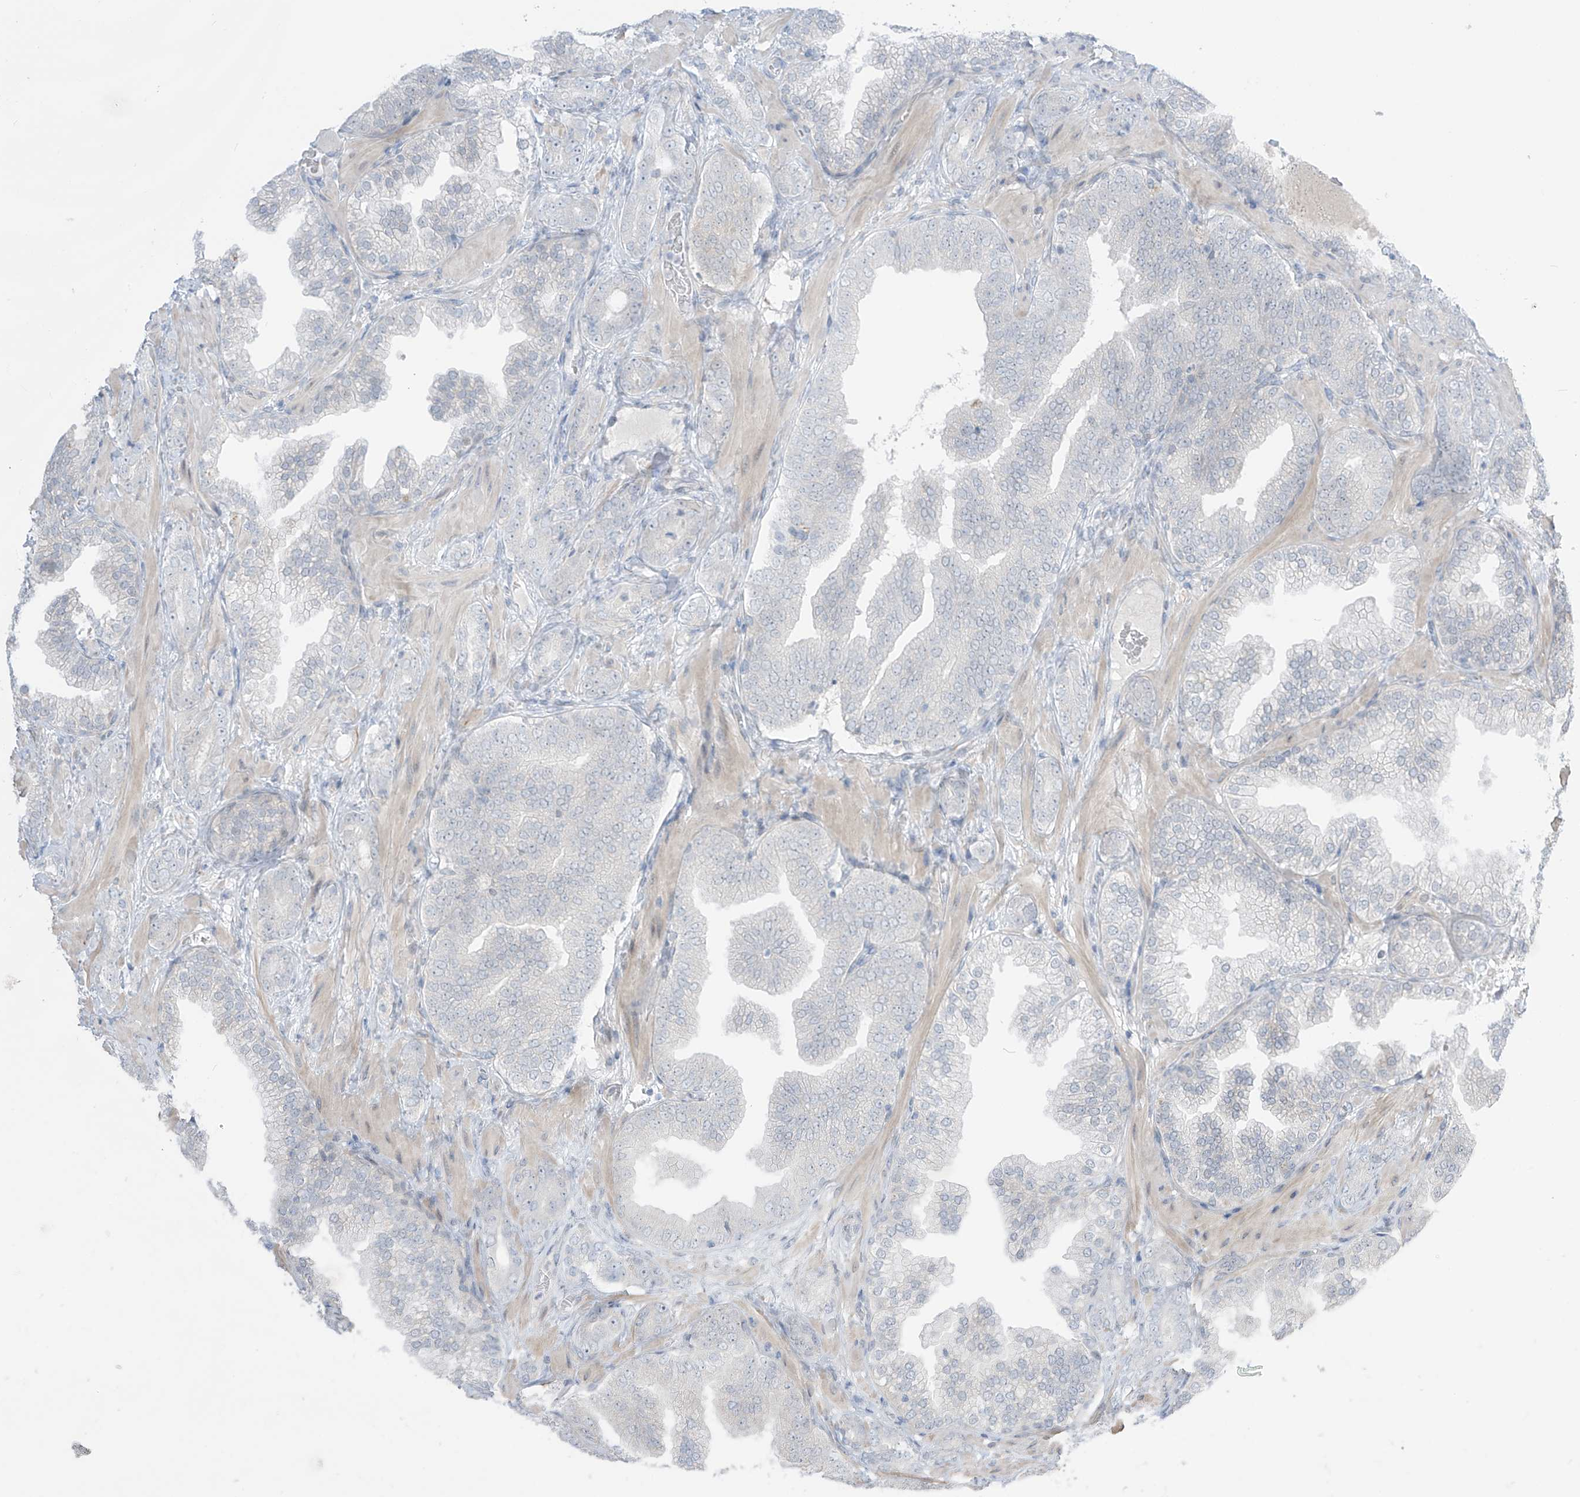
{"staining": {"intensity": "negative", "quantity": "none", "location": "none"}, "tissue": "prostate cancer", "cell_type": "Tumor cells", "image_type": "cancer", "snomed": [{"axis": "morphology", "description": "Adenocarcinoma, High grade"}, {"axis": "topography", "description": "Prostate"}], "caption": "IHC micrograph of high-grade adenocarcinoma (prostate) stained for a protein (brown), which exhibits no expression in tumor cells.", "gene": "ASPRV1", "patient": {"sex": "male", "age": 58}}